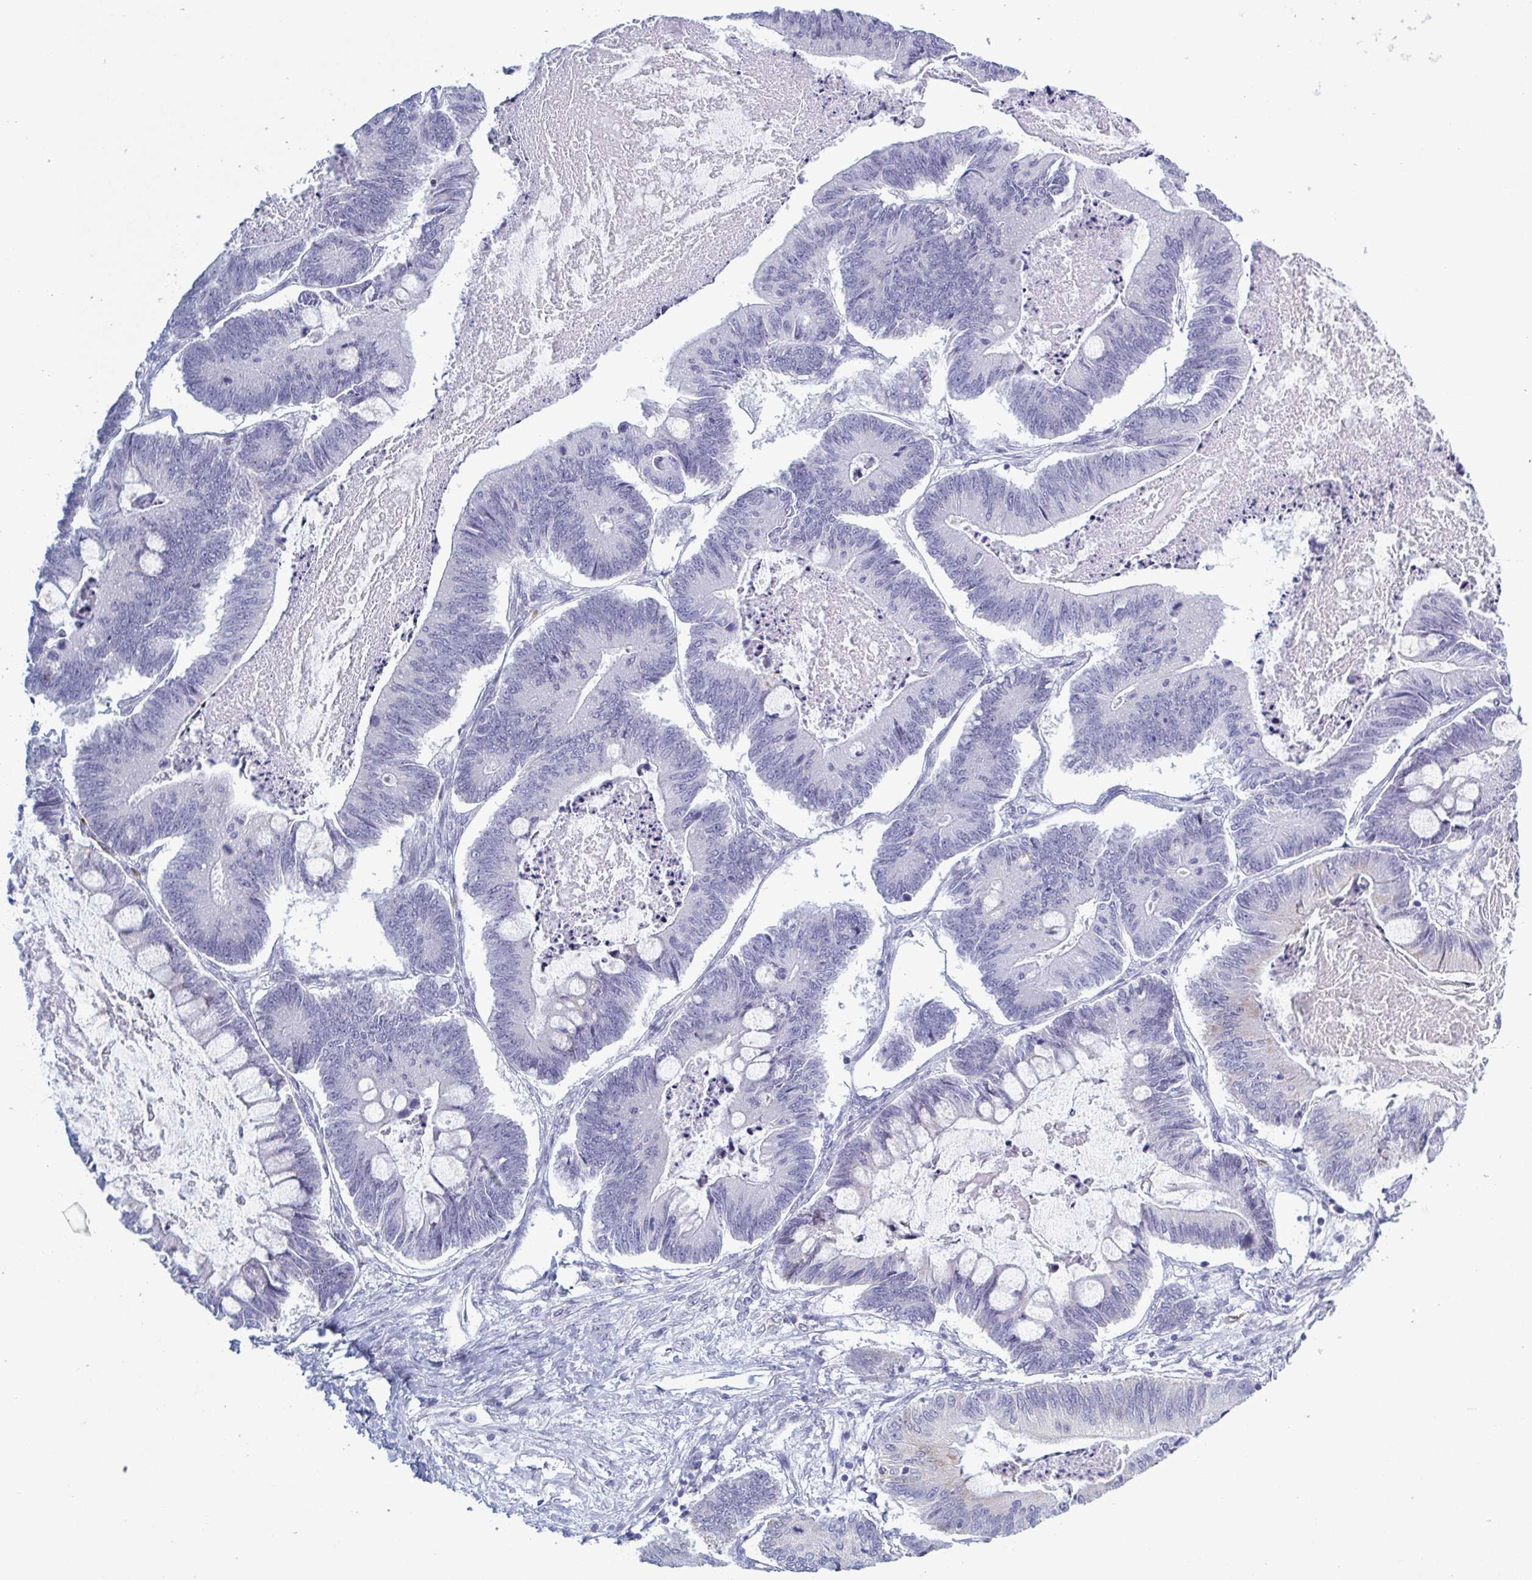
{"staining": {"intensity": "negative", "quantity": "none", "location": "none"}, "tissue": "ovarian cancer", "cell_type": "Tumor cells", "image_type": "cancer", "snomed": [{"axis": "morphology", "description": "Cystadenocarcinoma, mucinous, NOS"}, {"axis": "topography", "description": "Ovary"}], "caption": "An image of ovarian mucinous cystadenocarcinoma stained for a protein exhibits no brown staining in tumor cells.", "gene": "HSD11B2", "patient": {"sex": "female", "age": 61}}